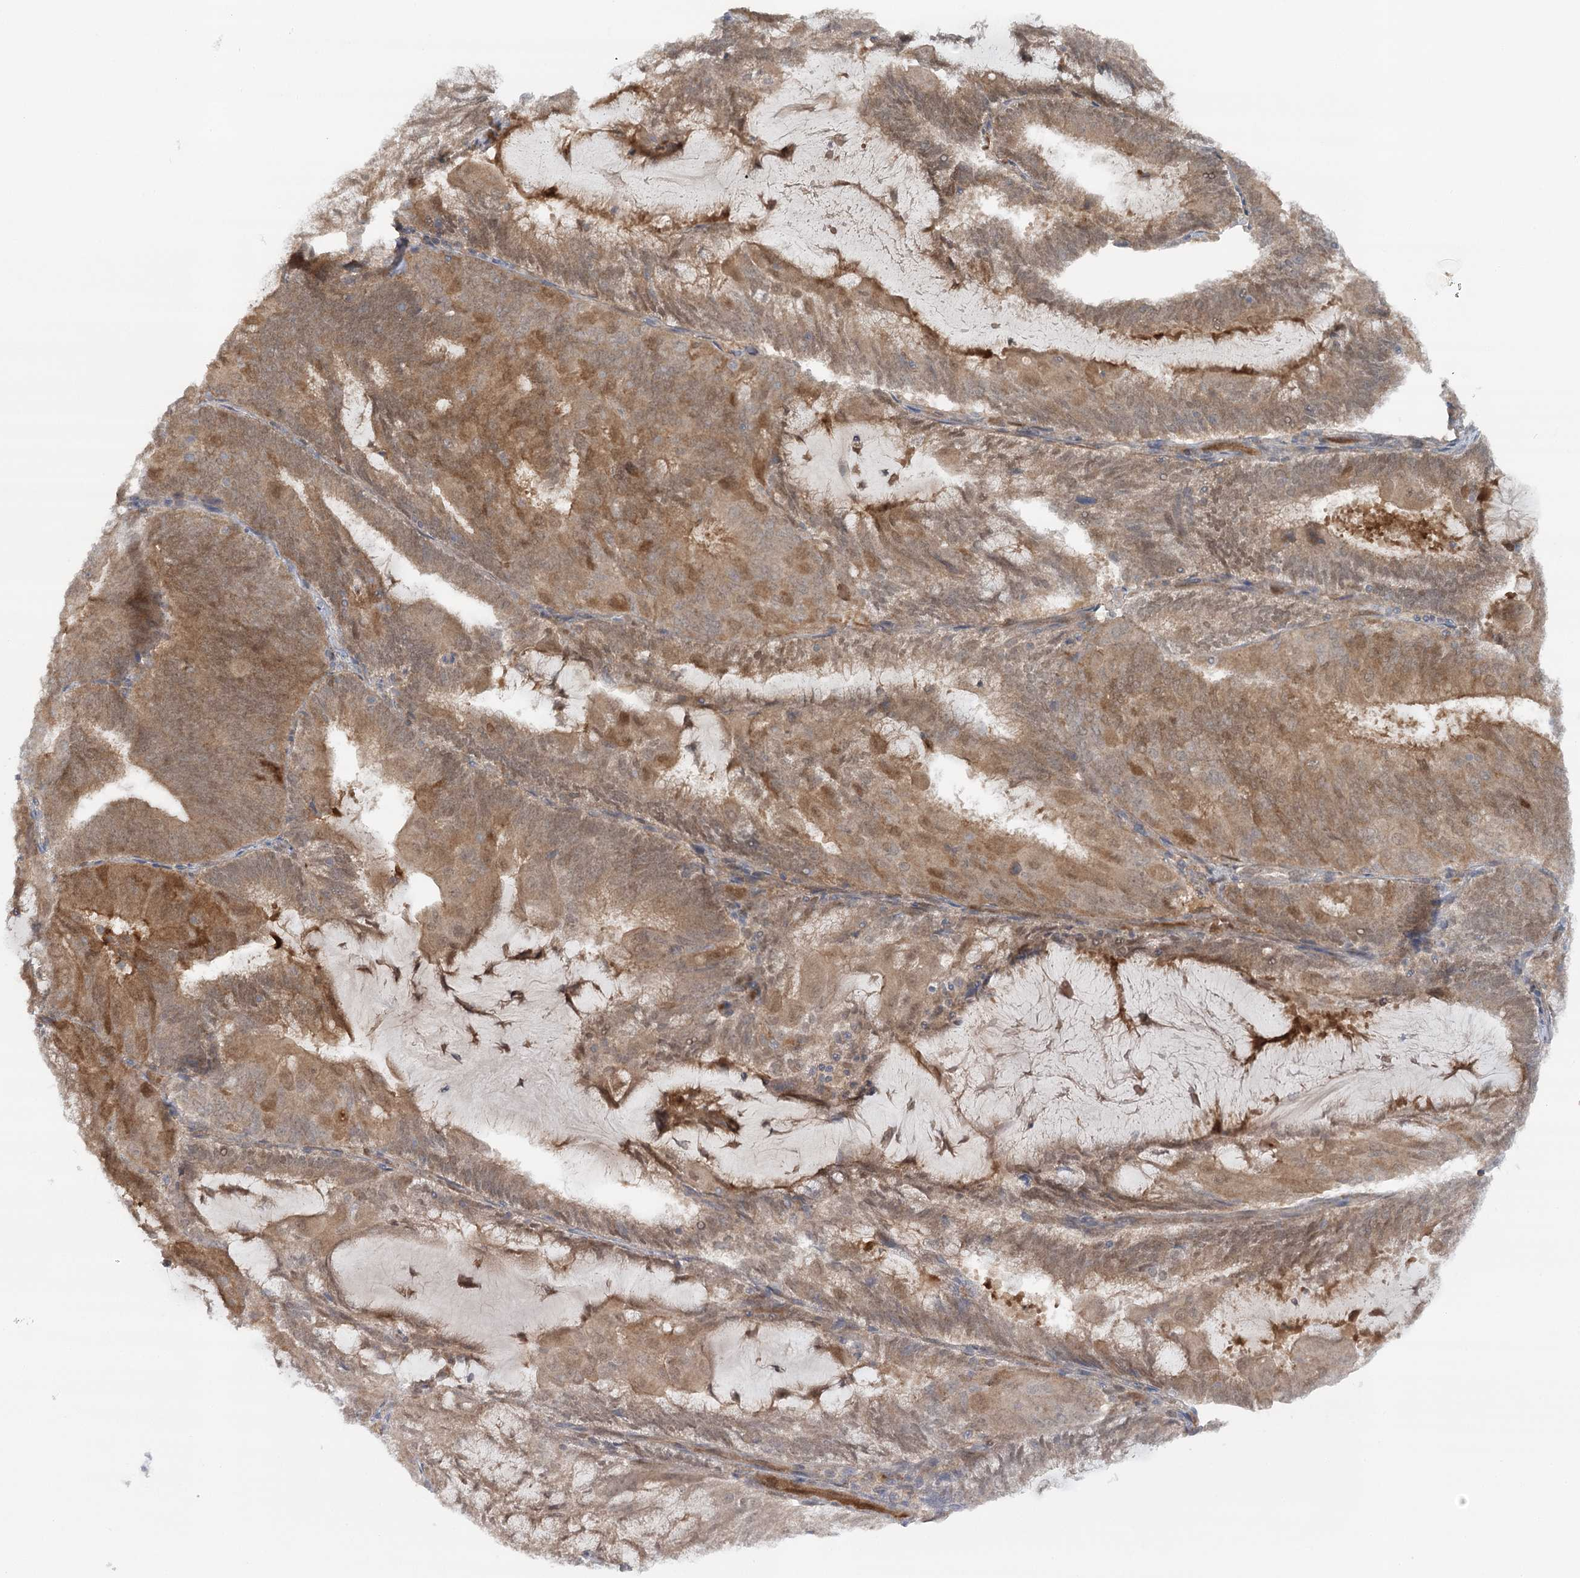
{"staining": {"intensity": "moderate", "quantity": ">75%", "location": "cytoplasmic/membranous,nuclear"}, "tissue": "endometrial cancer", "cell_type": "Tumor cells", "image_type": "cancer", "snomed": [{"axis": "morphology", "description": "Adenocarcinoma, NOS"}, {"axis": "topography", "description": "Endometrium"}], "caption": "Immunohistochemistry image of neoplastic tissue: endometrial cancer stained using IHC exhibits medium levels of moderate protein expression localized specifically in the cytoplasmic/membranous and nuclear of tumor cells, appearing as a cytoplasmic/membranous and nuclear brown color.", "gene": "GBE1", "patient": {"sex": "female", "age": 81}}